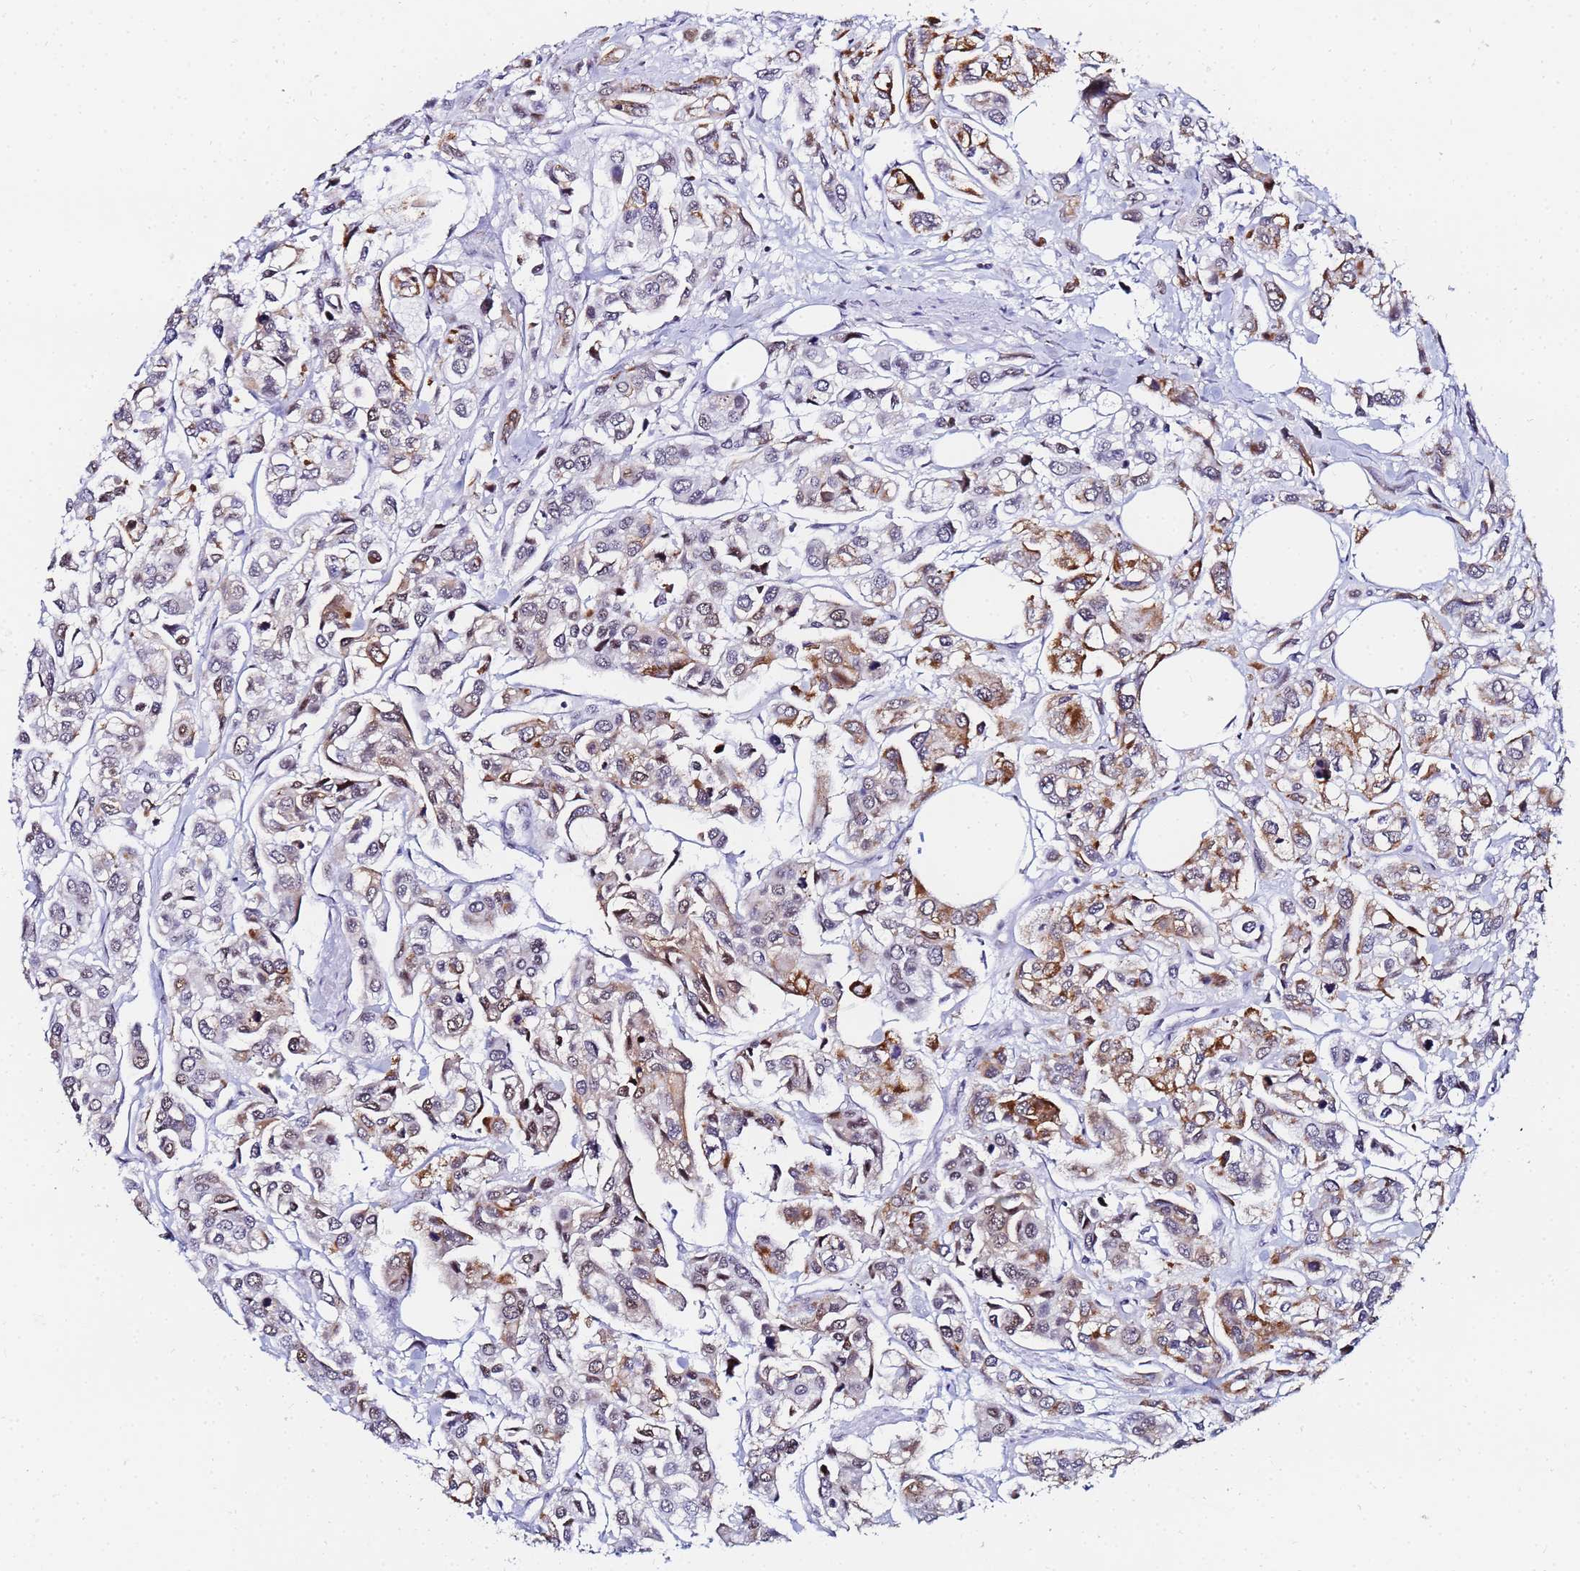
{"staining": {"intensity": "moderate", "quantity": "25%-75%", "location": "cytoplasmic/membranous"}, "tissue": "urothelial cancer", "cell_type": "Tumor cells", "image_type": "cancer", "snomed": [{"axis": "morphology", "description": "Urothelial carcinoma, High grade"}, {"axis": "topography", "description": "Urinary bladder"}], "caption": "IHC staining of urothelial cancer, which exhibits medium levels of moderate cytoplasmic/membranous positivity in about 25%-75% of tumor cells indicating moderate cytoplasmic/membranous protein positivity. The staining was performed using DAB (3,3'-diaminobenzidine) (brown) for protein detection and nuclei were counterstained in hematoxylin (blue).", "gene": "CKMT1A", "patient": {"sex": "male", "age": 67}}